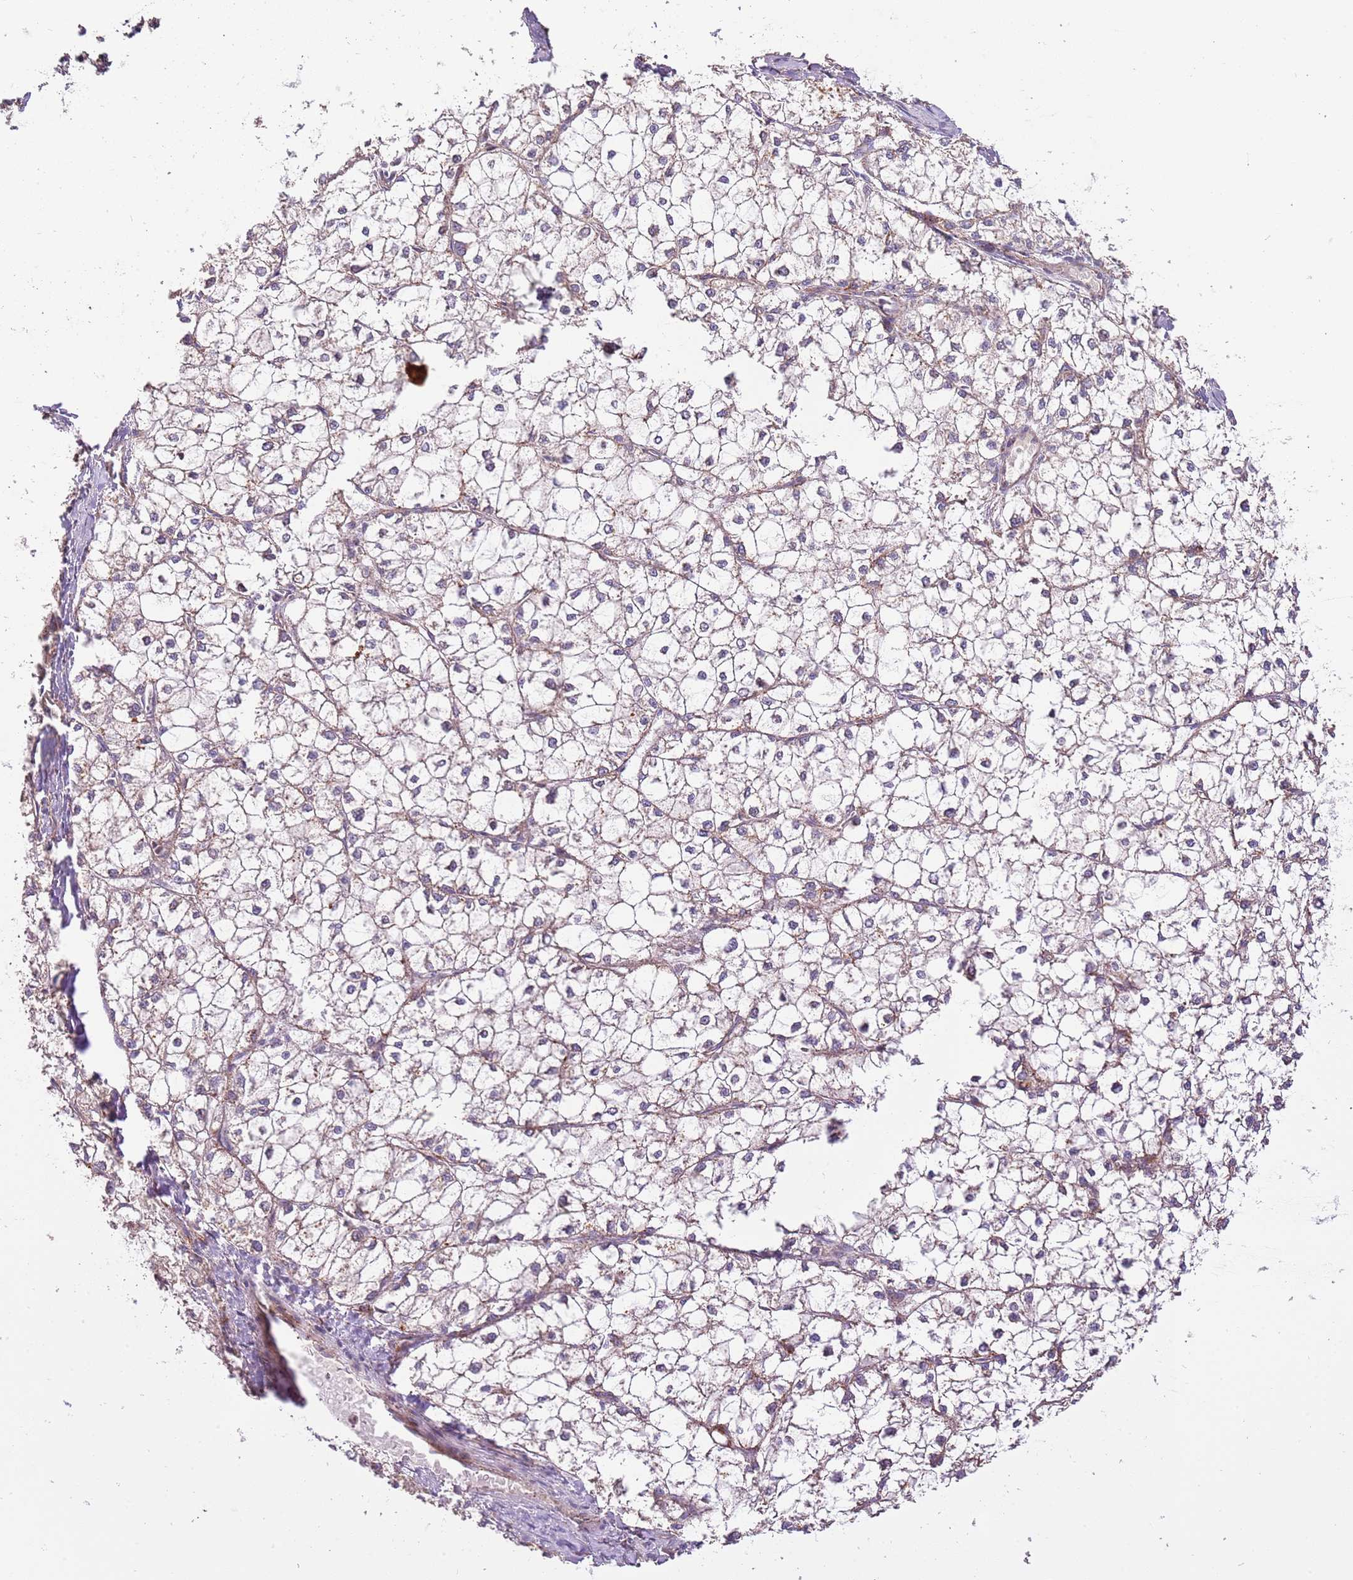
{"staining": {"intensity": "negative", "quantity": "none", "location": "none"}, "tissue": "liver cancer", "cell_type": "Tumor cells", "image_type": "cancer", "snomed": [{"axis": "morphology", "description": "Carcinoma, Hepatocellular, NOS"}, {"axis": "topography", "description": "Liver"}], "caption": "The immunohistochemistry photomicrograph has no significant positivity in tumor cells of hepatocellular carcinoma (liver) tissue.", "gene": "DOCK6", "patient": {"sex": "female", "age": 43}}